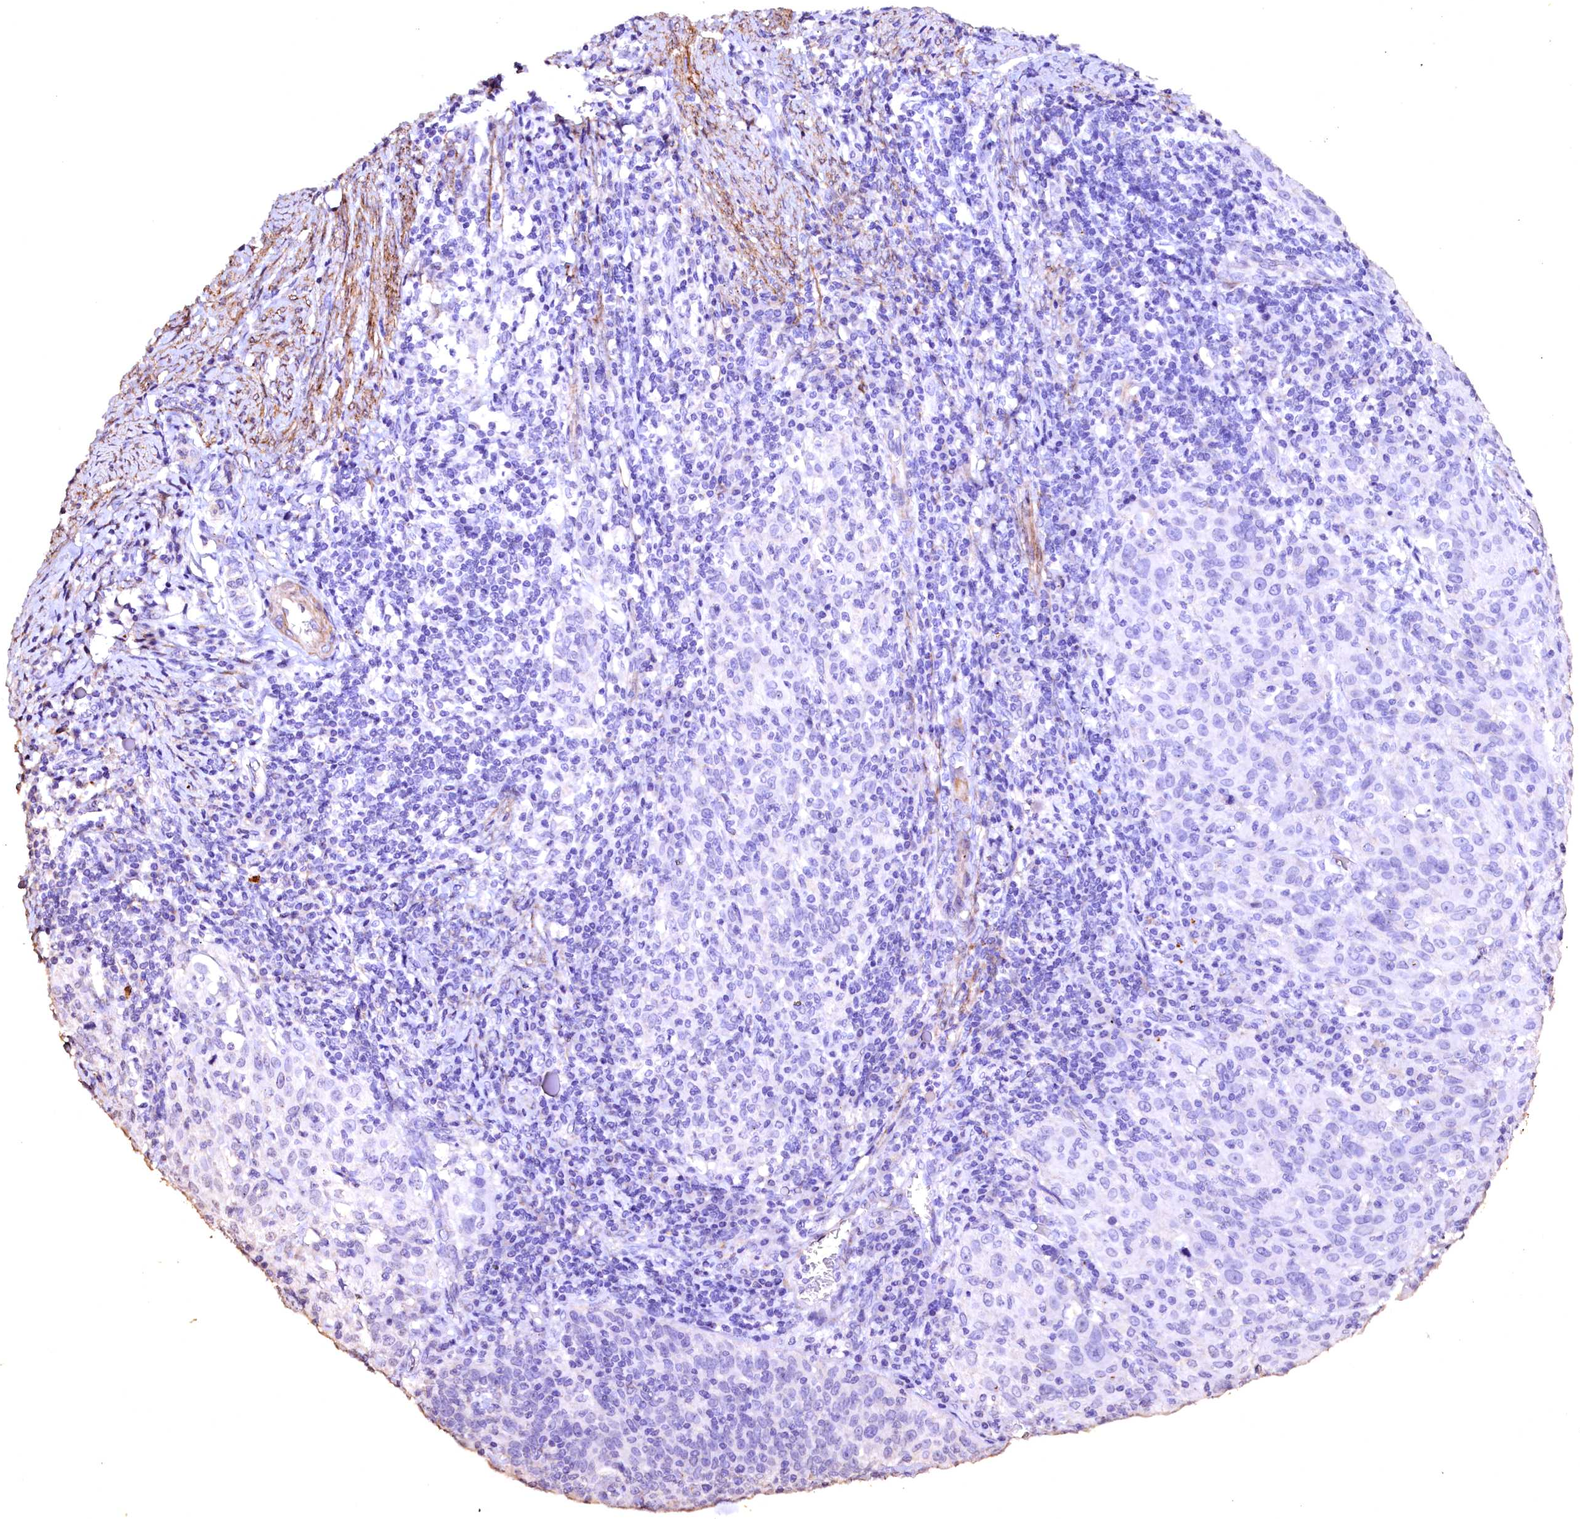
{"staining": {"intensity": "negative", "quantity": "none", "location": "none"}, "tissue": "cervical cancer", "cell_type": "Tumor cells", "image_type": "cancer", "snomed": [{"axis": "morphology", "description": "Squamous cell carcinoma, NOS"}, {"axis": "topography", "description": "Cervix"}], "caption": "IHC histopathology image of cervical cancer stained for a protein (brown), which exhibits no staining in tumor cells.", "gene": "VPS36", "patient": {"sex": "female", "age": 50}}